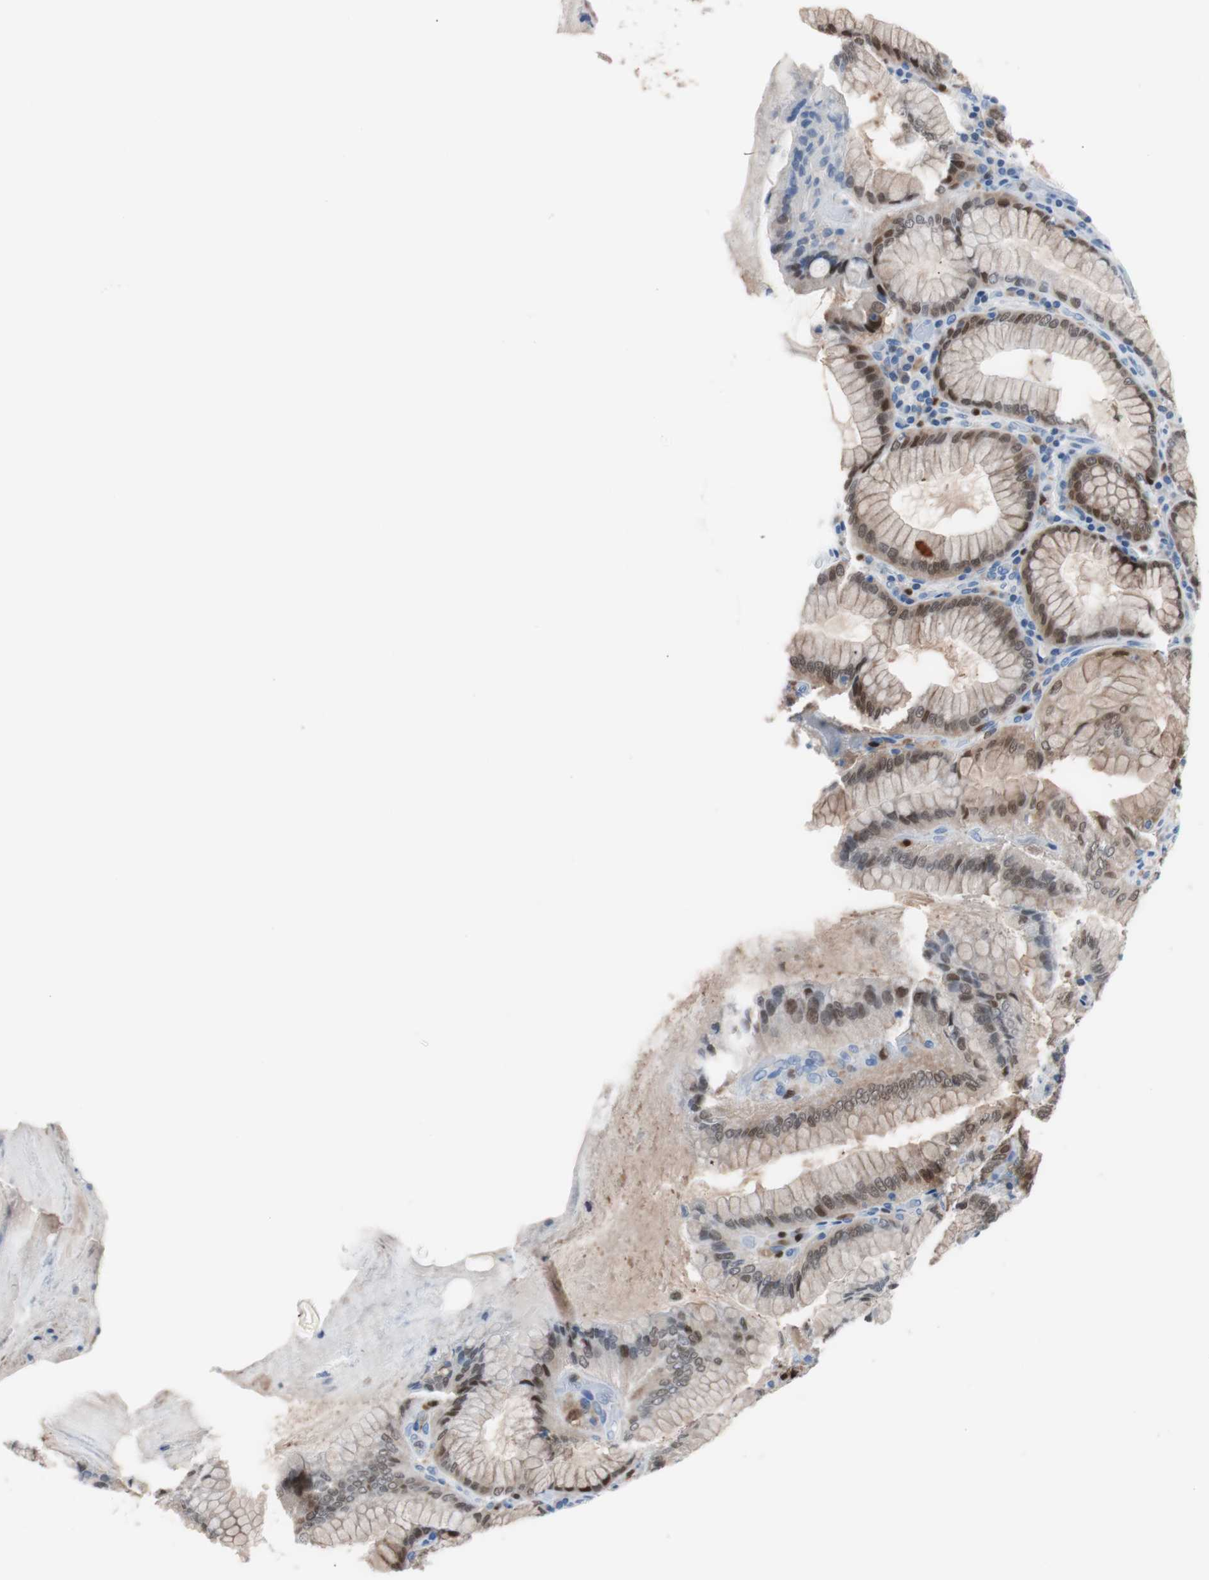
{"staining": {"intensity": "moderate", "quantity": "25%-75%", "location": "cytoplasmic/membranous,nuclear"}, "tissue": "stomach", "cell_type": "Glandular cells", "image_type": "normal", "snomed": [{"axis": "morphology", "description": "Normal tissue, NOS"}, {"axis": "topography", "description": "Stomach, lower"}], "caption": "Immunohistochemical staining of benign human stomach displays medium levels of moderate cytoplasmic/membranous,nuclear expression in approximately 25%-75% of glandular cells.", "gene": "IL18", "patient": {"sex": "female", "age": 76}}